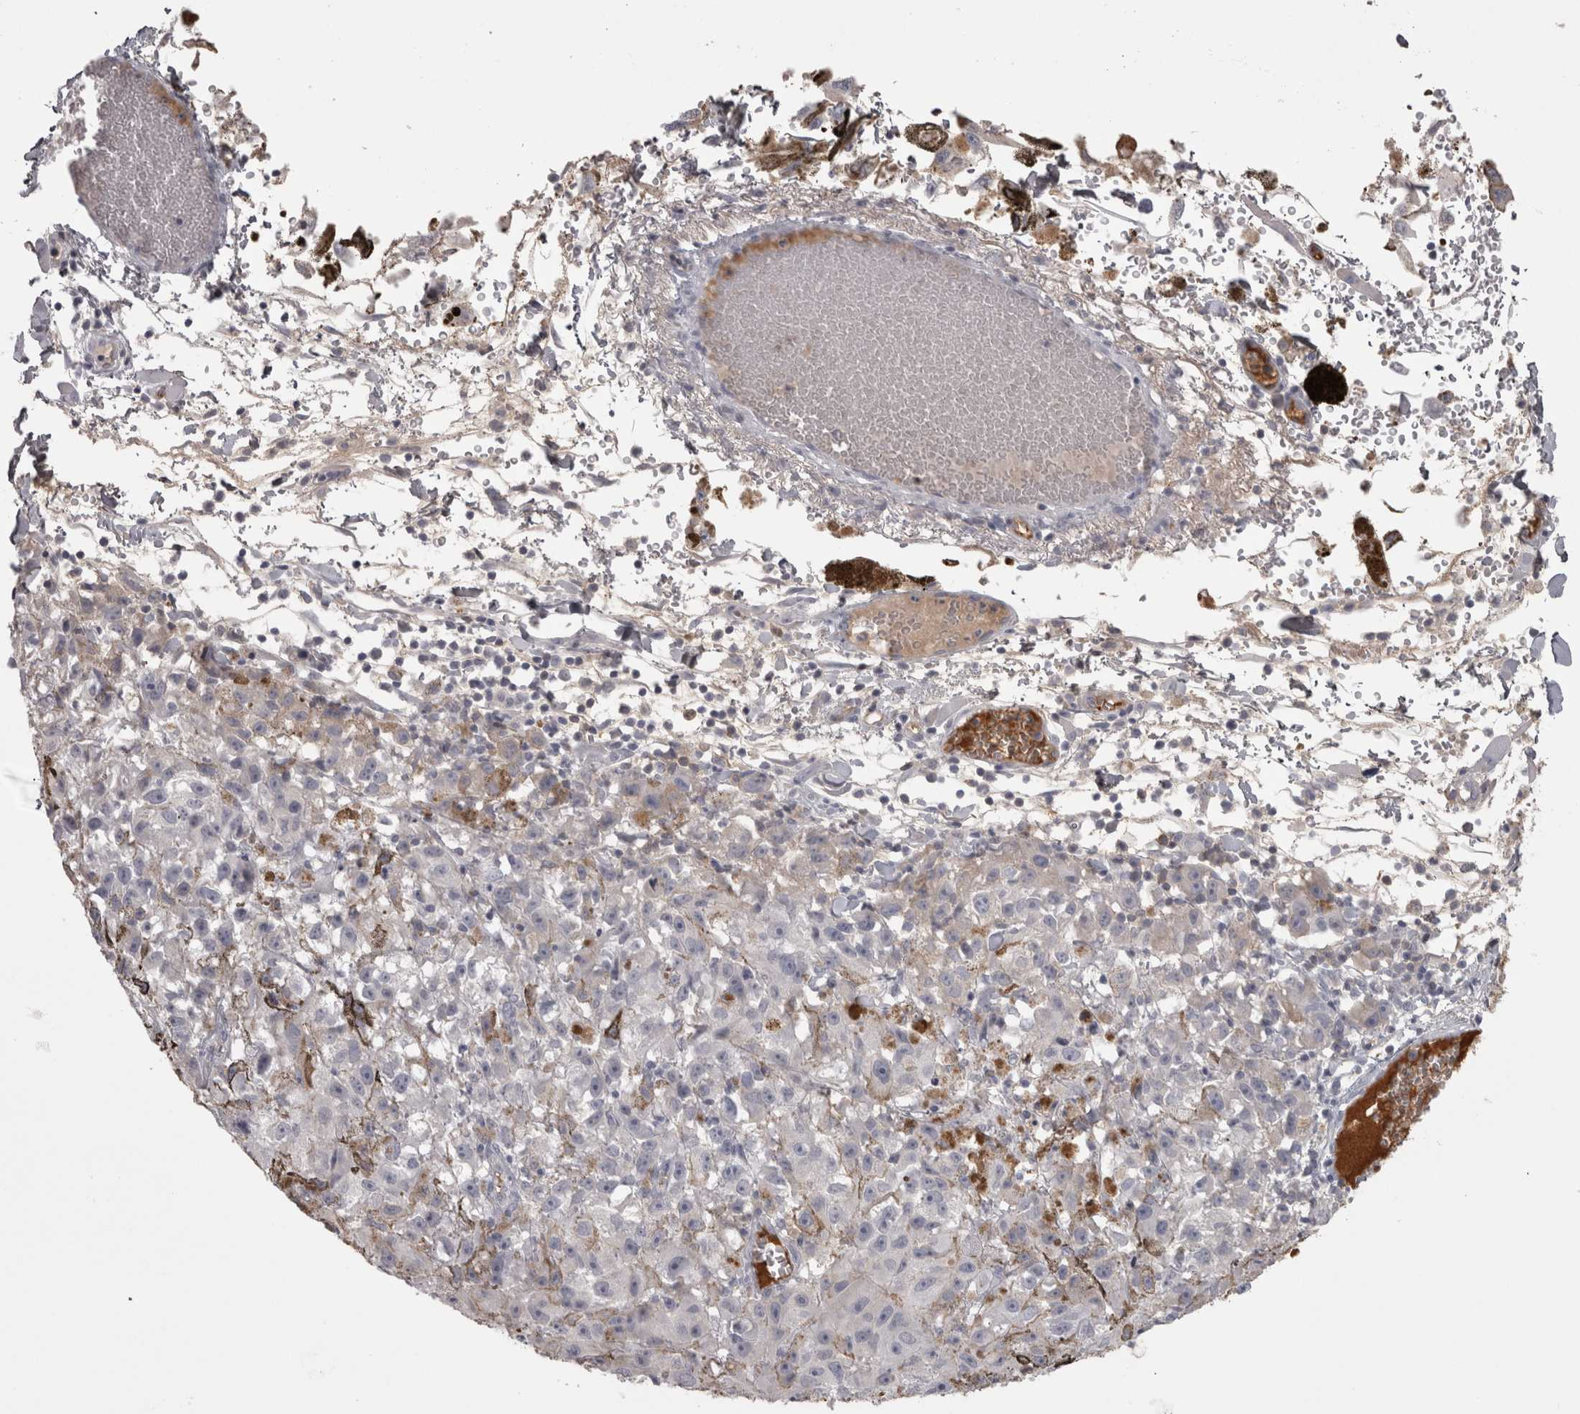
{"staining": {"intensity": "negative", "quantity": "none", "location": "none"}, "tissue": "melanoma", "cell_type": "Tumor cells", "image_type": "cancer", "snomed": [{"axis": "morphology", "description": "Malignant melanoma, NOS"}, {"axis": "topography", "description": "Skin"}], "caption": "High power microscopy photomicrograph of an immunohistochemistry histopathology image of melanoma, revealing no significant positivity in tumor cells.", "gene": "SAA4", "patient": {"sex": "female", "age": 104}}